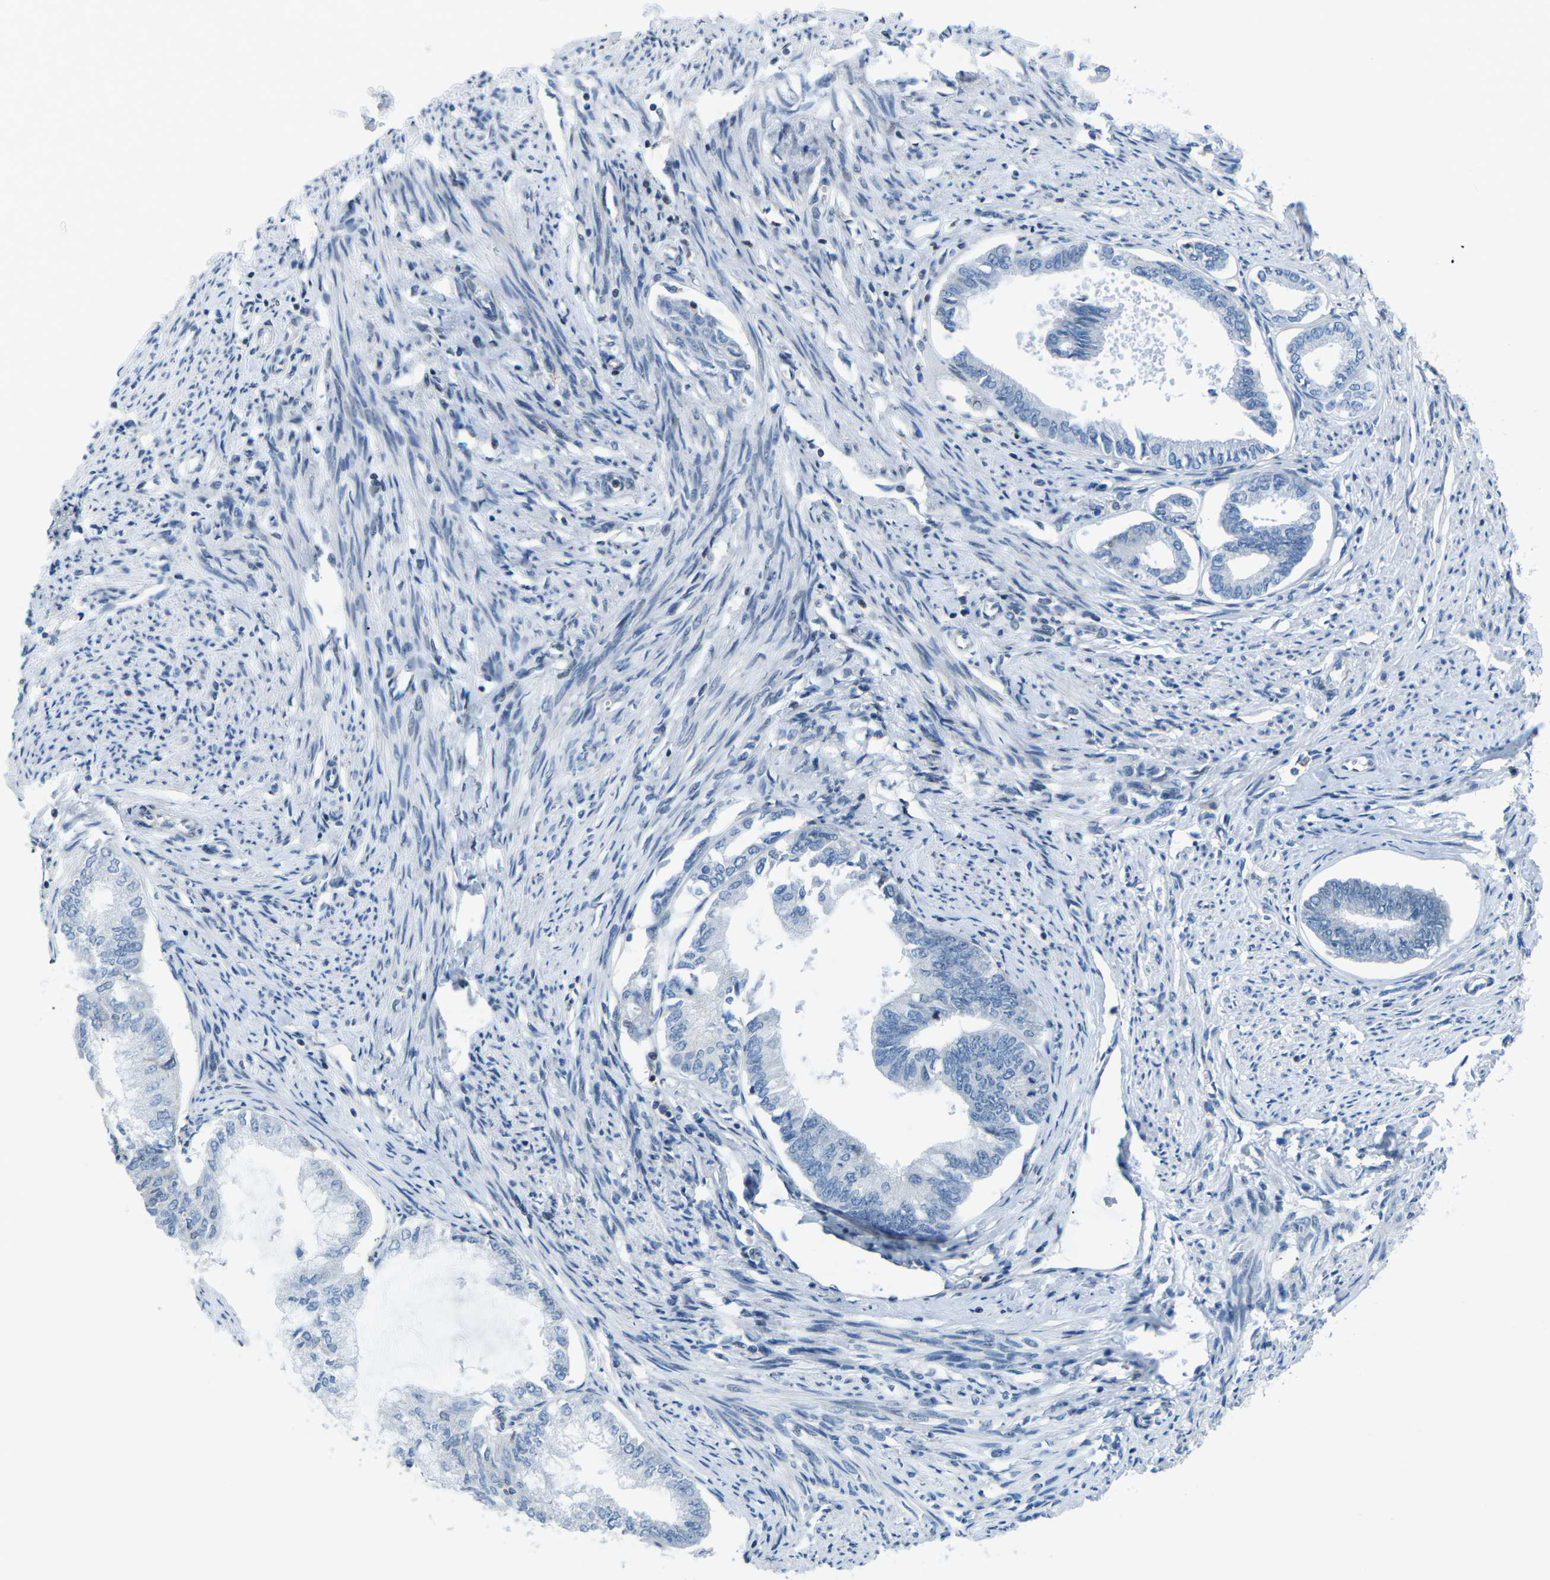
{"staining": {"intensity": "negative", "quantity": "none", "location": "none"}, "tissue": "endometrial cancer", "cell_type": "Tumor cells", "image_type": "cancer", "snomed": [{"axis": "morphology", "description": "Adenocarcinoma, NOS"}, {"axis": "topography", "description": "Endometrium"}], "caption": "This micrograph is of adenocarcinoma (endometrial) stained with IHC to label a protein in brown with the nuclei are counter-stained blue. There is no expression in tumor cells.", "gene": "MBNL1", "patient": {"sex": "female", "age": 86}}